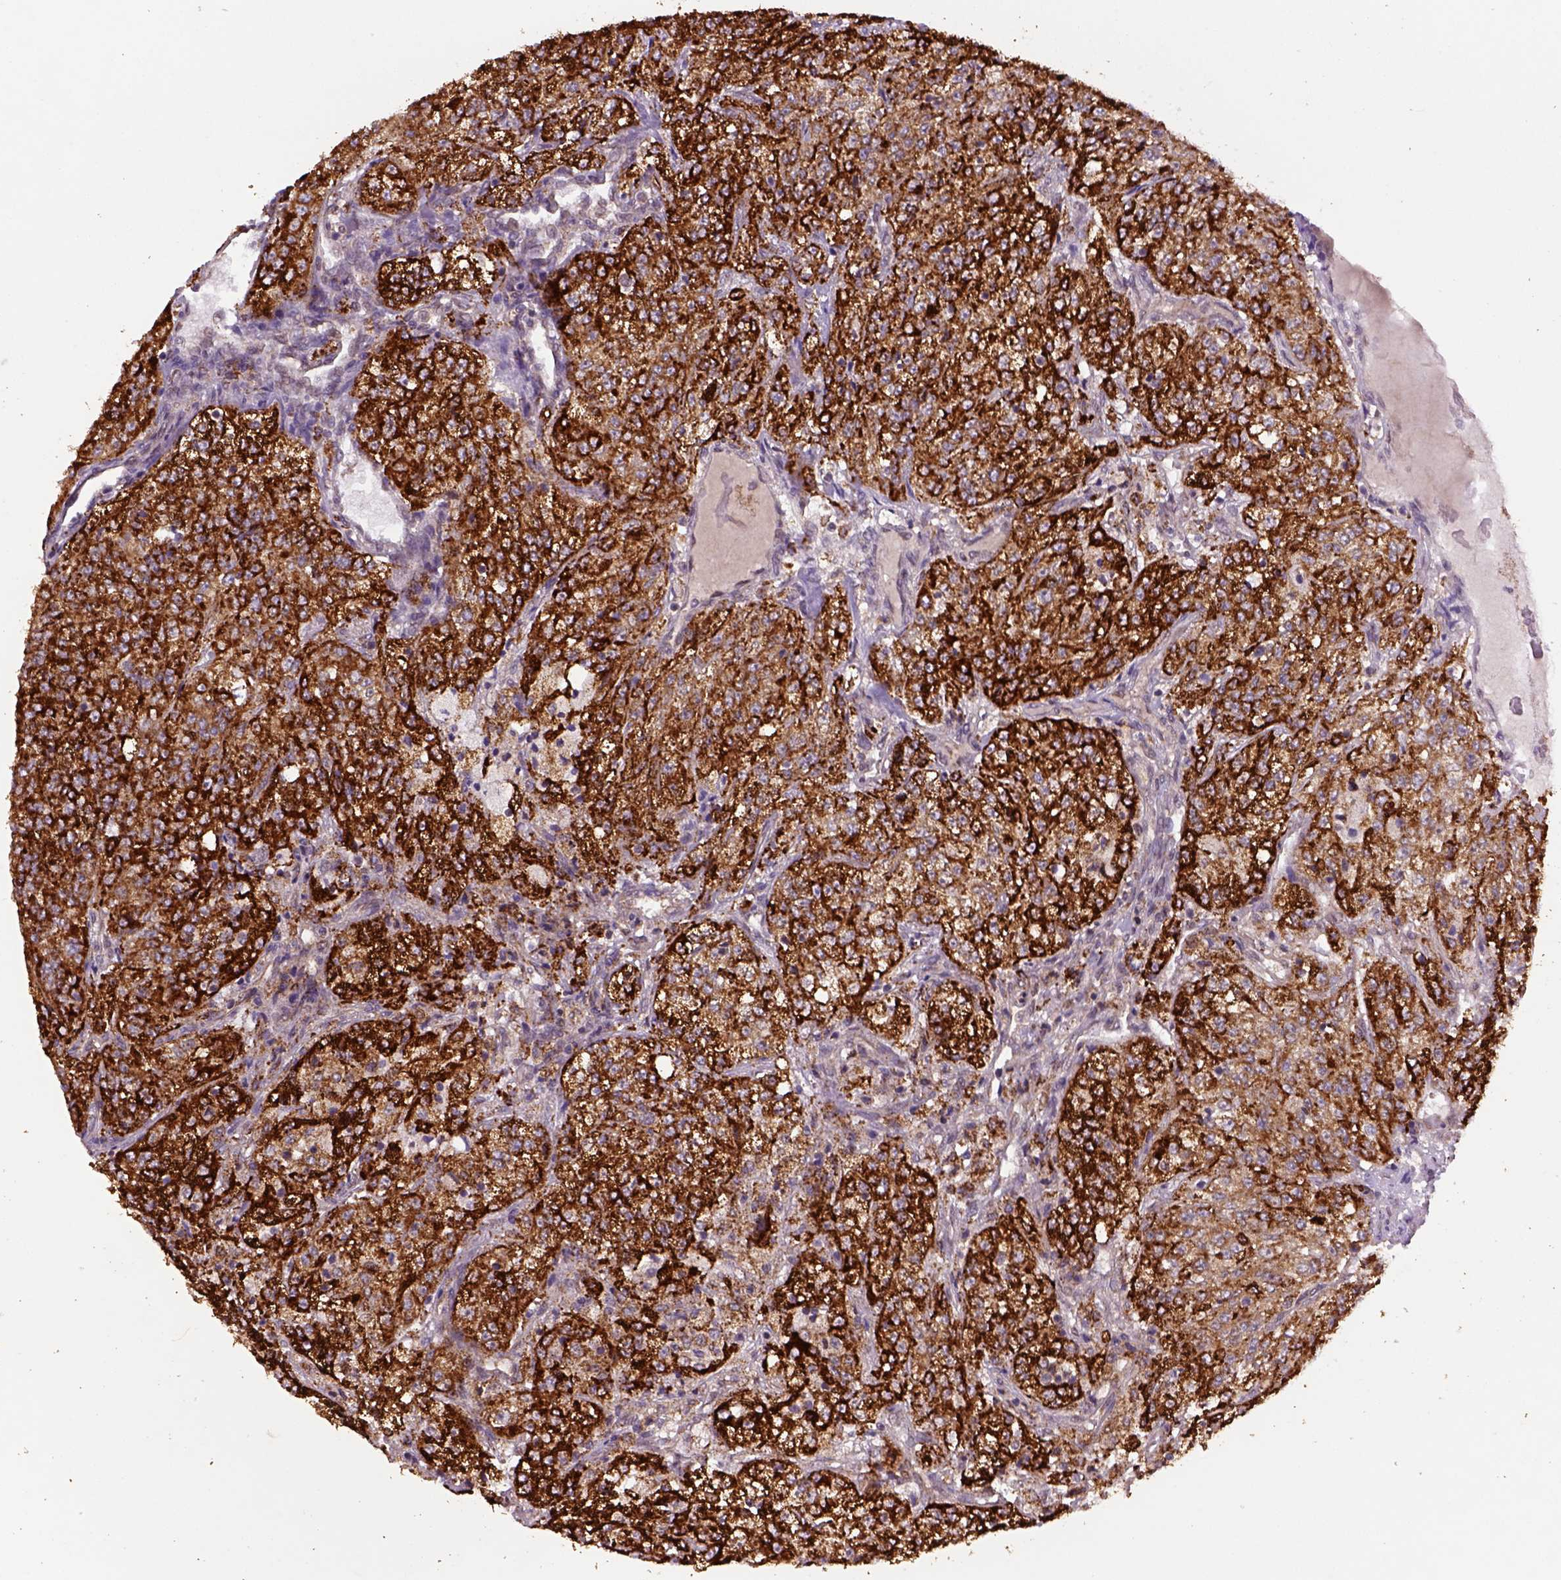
{"staining": {"intensity": "strong", "quantity": ">75%", "location": "cytoplasmic/membranous"}, "tissue": "renal cancer", "cell_type": "Tumor cells", "image_type": "cancer", "snomed": [{"axis": "morphology", "description": "Adenocarcinoma, NOS"}, {"axis": "topography", "description": "Kidney"}], "caption": "Tumor cells exhibit high levels of strong cytoplasmic/membranous staining in about >75% of cells in human renal cancer.", "gene": "FZD7", "patient": {"sex": "female", "age": 63}}